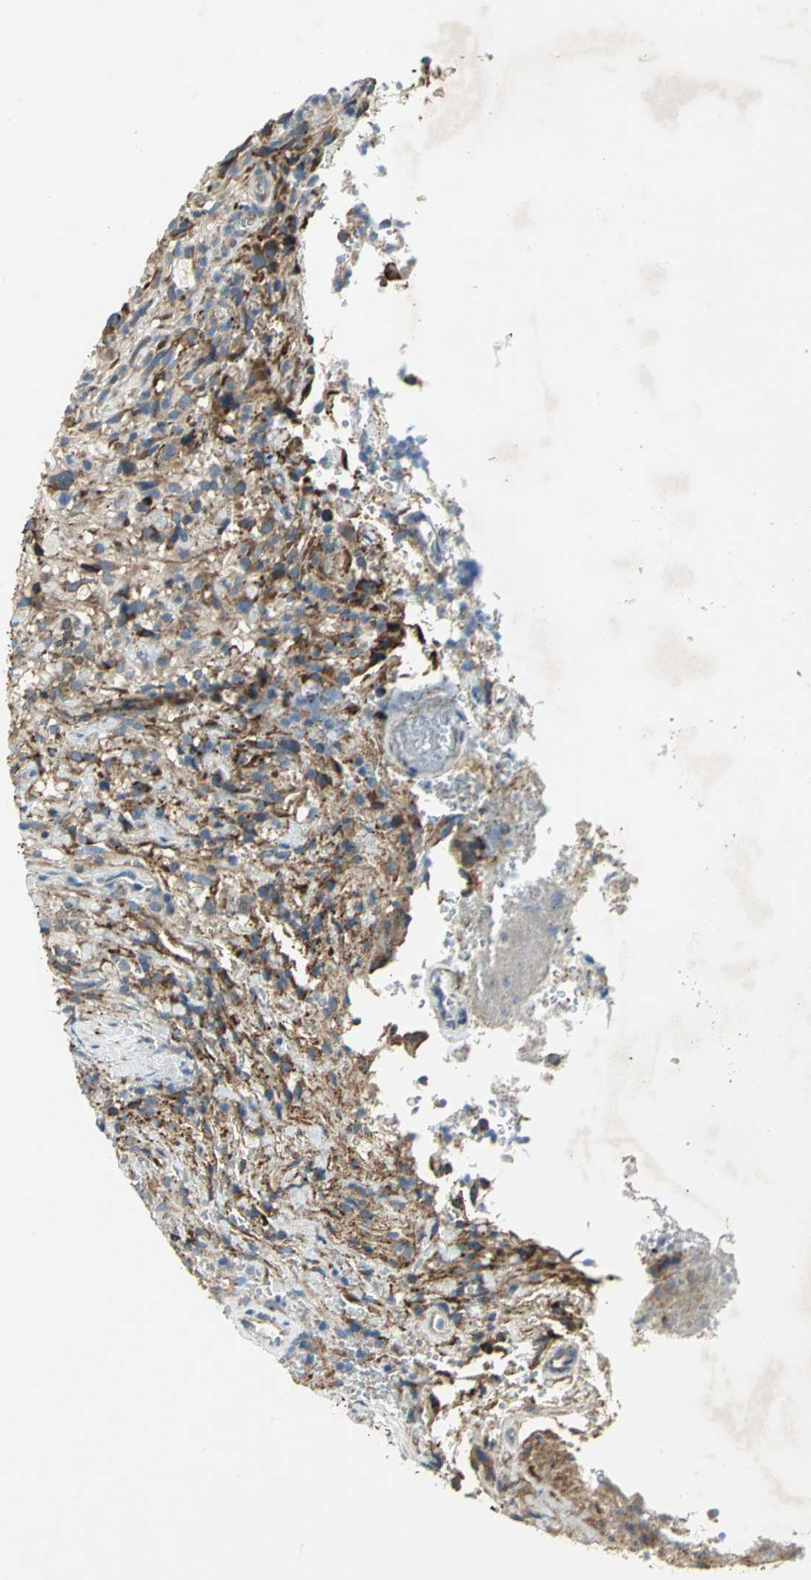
{"staining": {"intensity": "strong", "quantity": ">75%", "location": "cytoplasmic/membranous"}, "tissue": "glioma", "cell_type": "Tumor cells", "image_type": "cancer", "snomed": [{"axis": "morphology", "description": "Normal tissue, NOS"}, {"axis": "morphology", "description": "Glioma, malignant, High grade"}, {"axis": "topography", "description": "Cerebral cortex"}], "caption": "Human malignant glioma (high-grade) stained with a protein marker displays strong staining in tumor cells.", "gene": "TULP4", "patient": {"sex": "male", "age": 75}}